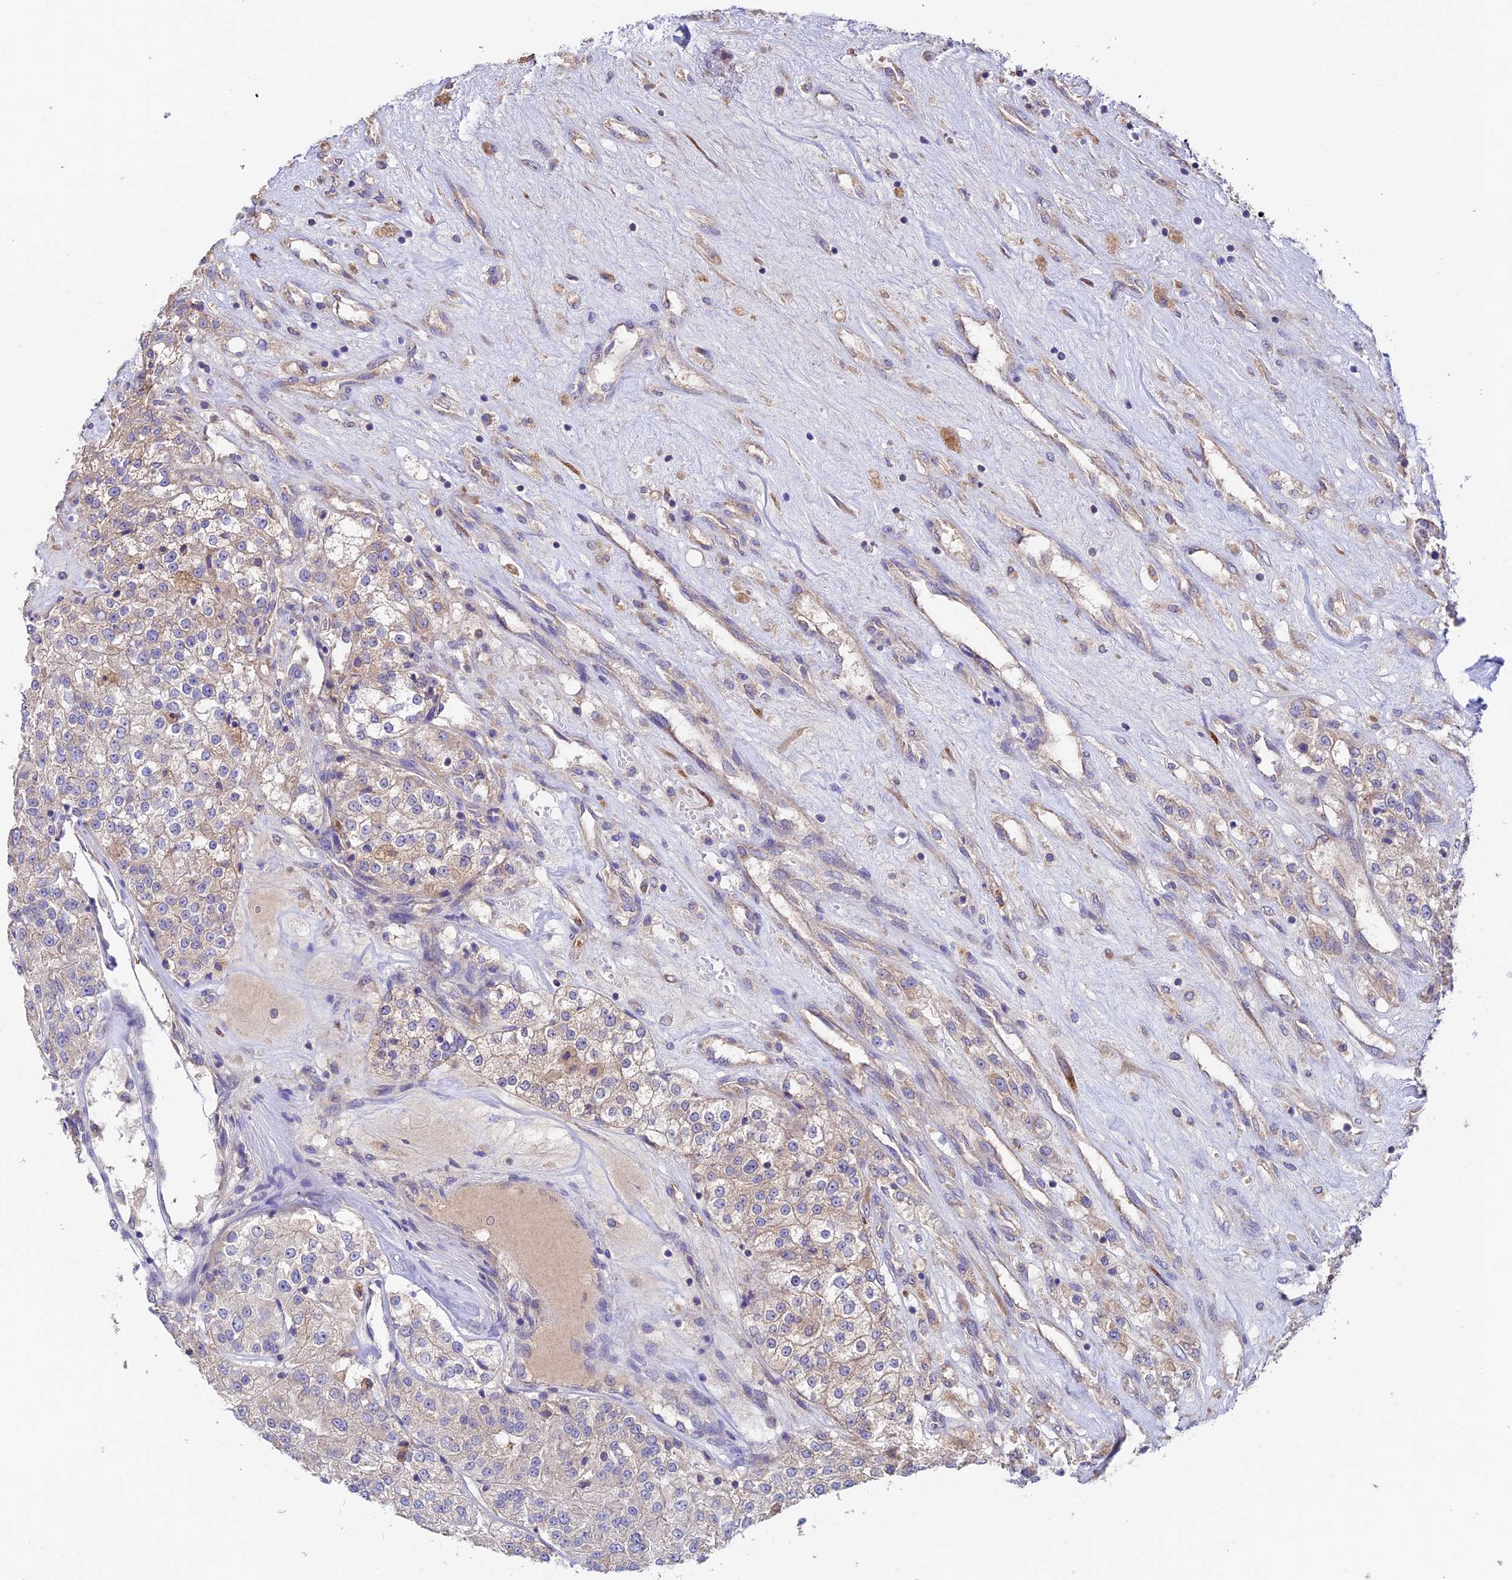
{"staining": {"intensity": "weak", "quantity": "<25%", "location": "cytoplasmic/membranous"}, "tissue": "renal cancer", "cell_type": "Tumor cells", "image_type": "cancer", "snomed": [{"axis": "morphology", "description": "Adenocarcinoma, NOS"}, {"axis": "topography", "description": "Kidney"}], "caption": "Protein analysis of renal adenocarcinoma demonstrates no significant expression in tumor cells. (IHC, brightfield microscopy, high magnification).", "gene": "EMC3", "patient": {"sex": "female", "age": 63}}